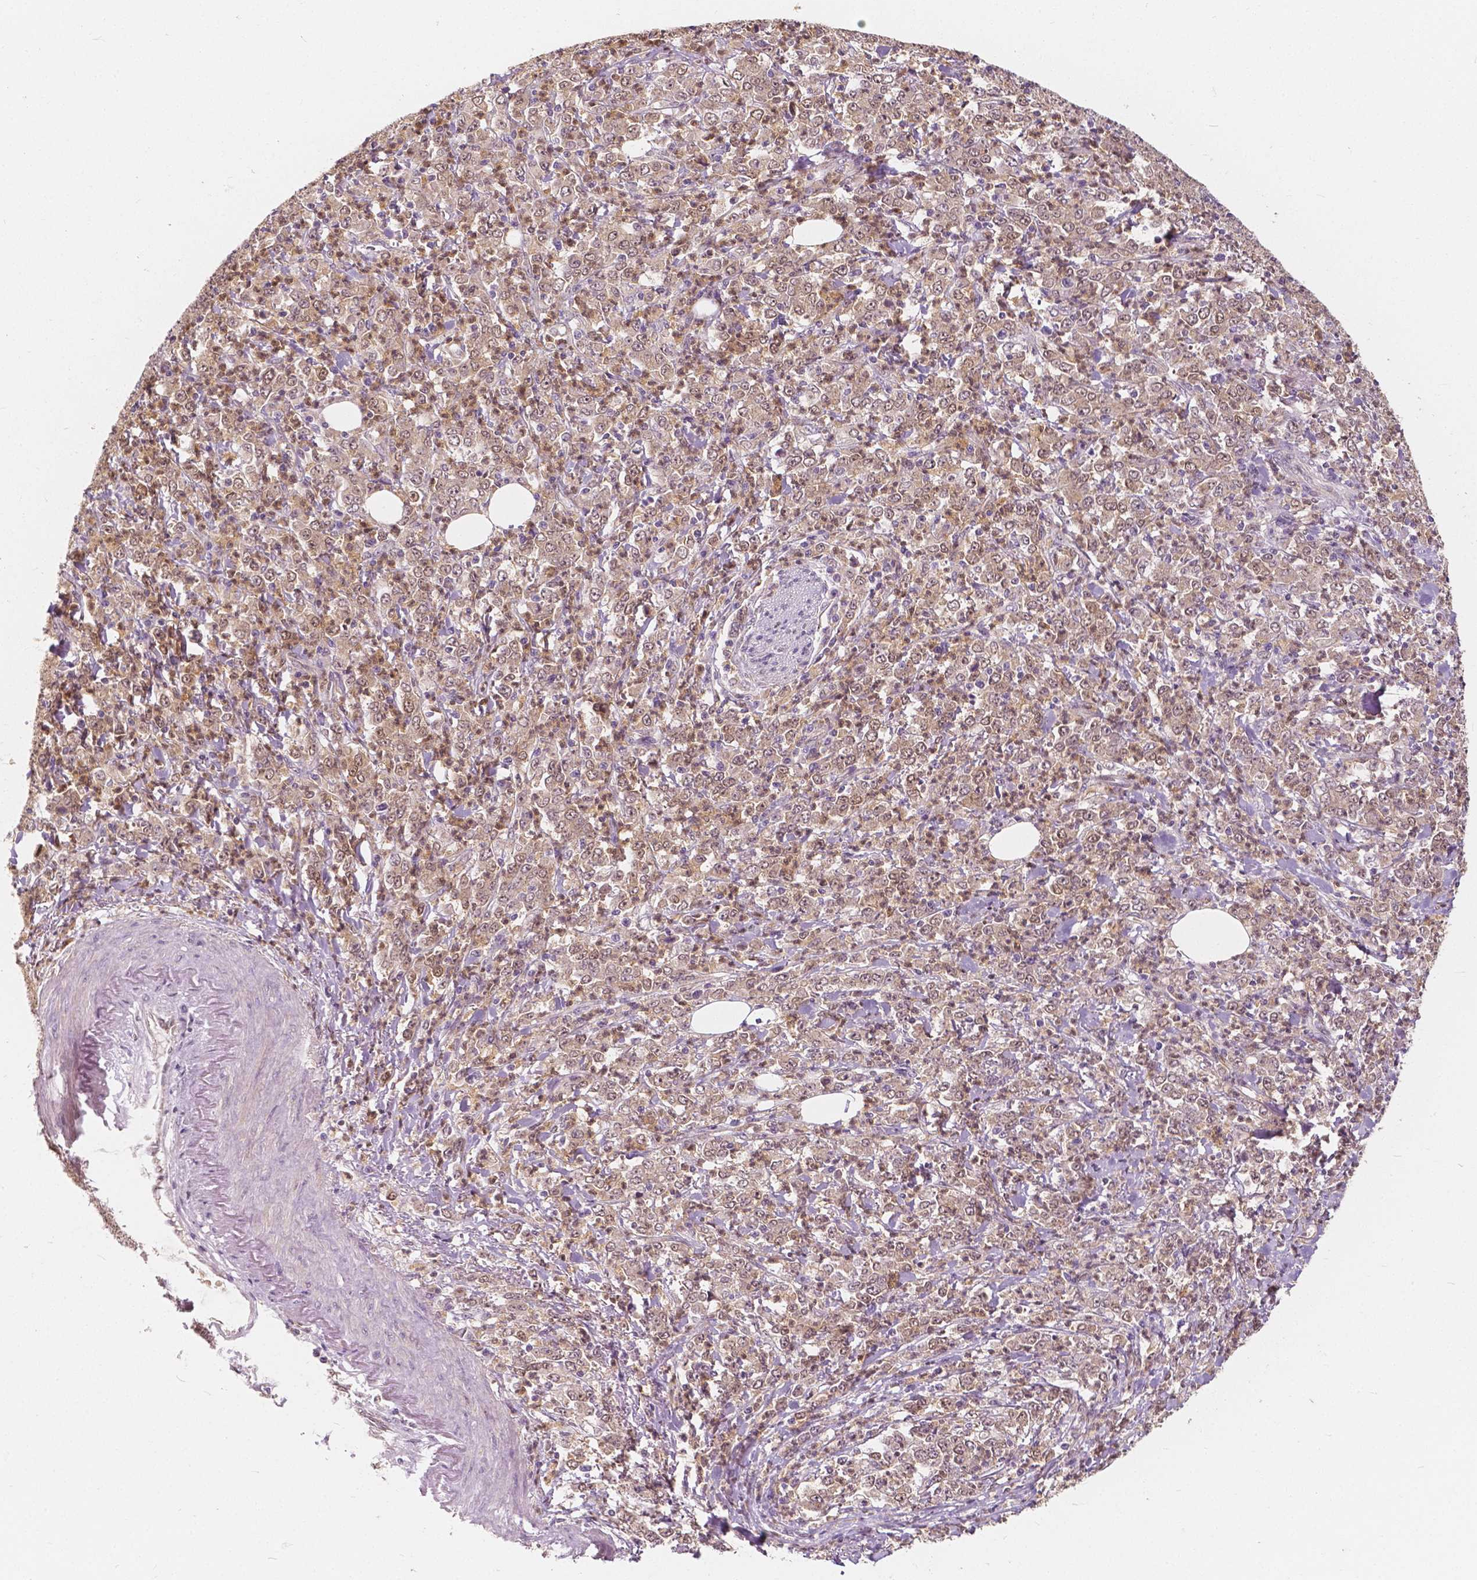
{"staining": {"intensity": "weak", "quantity": ">75%", "location": "cytoplasmic/membranous,nuclear"}, "tissue": "stomach cancer", "cell_type": "Tumor cells", "image_type": "cancer", "snomed": [{"axis": "morphology", "description": "Adenocarcinoma, NOS"}, {"axis": "topography", "description": "Stomach, lower"}], "caption": "Immunohistochemistry (IHC) photomicrograph of stomach adenocarcinoma stained for a protein (brown), which shows low levels of weak cytoplasmic/membranous and nuclear positivity in about >75% of tumor cells.", "gene": "NAPRT", "patient": {"sex": "female", "age": 71}}